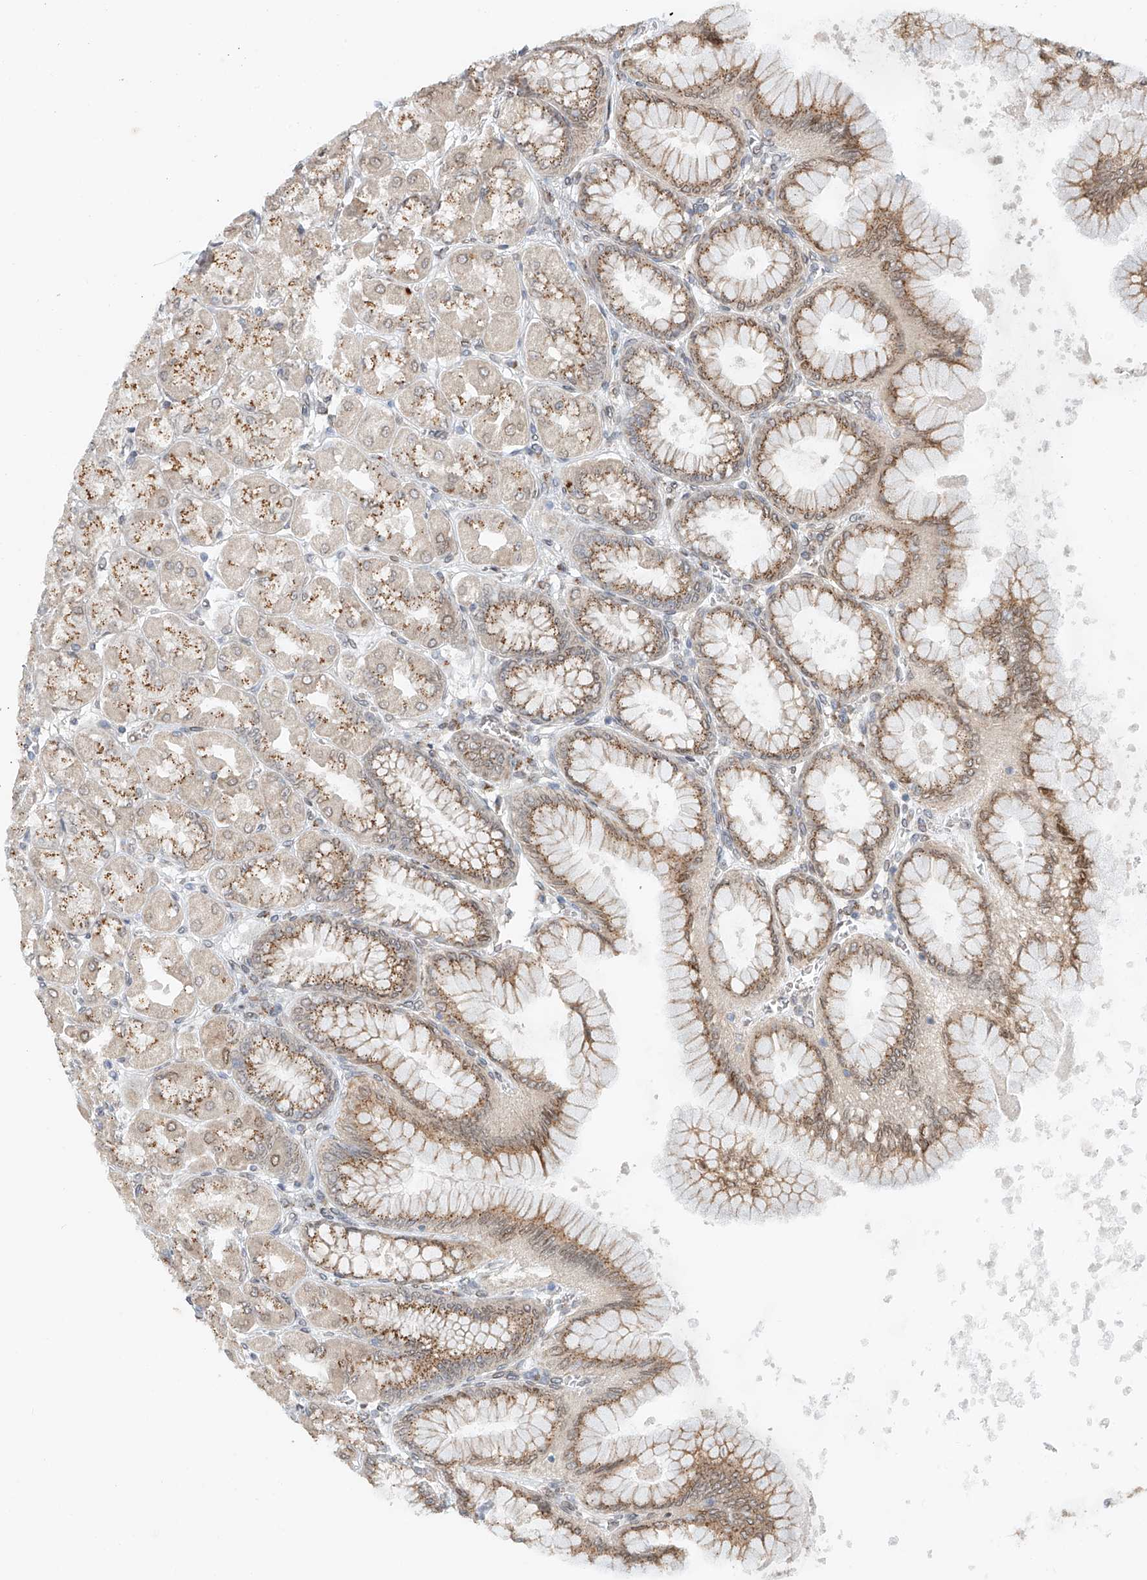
{"staining": {"intensity": "strong", "quantity": "25%-75%", "location": "cytoplasmic/membranous"}, "tissue": "stomach", "cell_type": "Glandular cells", "image_type": "normal", "snomed": [{"axis": "morphology", "description": "Normal tissue, NOS"}, {"axis": "topography", "description": "Stomach, upper"}], "caption": "Benign stomach reveals strong cytoplasmic/membranous staining in approximately 25%-75% of glandular cells, visualized by immunohistochemistry.", "gene": "STARD9", "patient": {"sex": "female", "age": 56}}